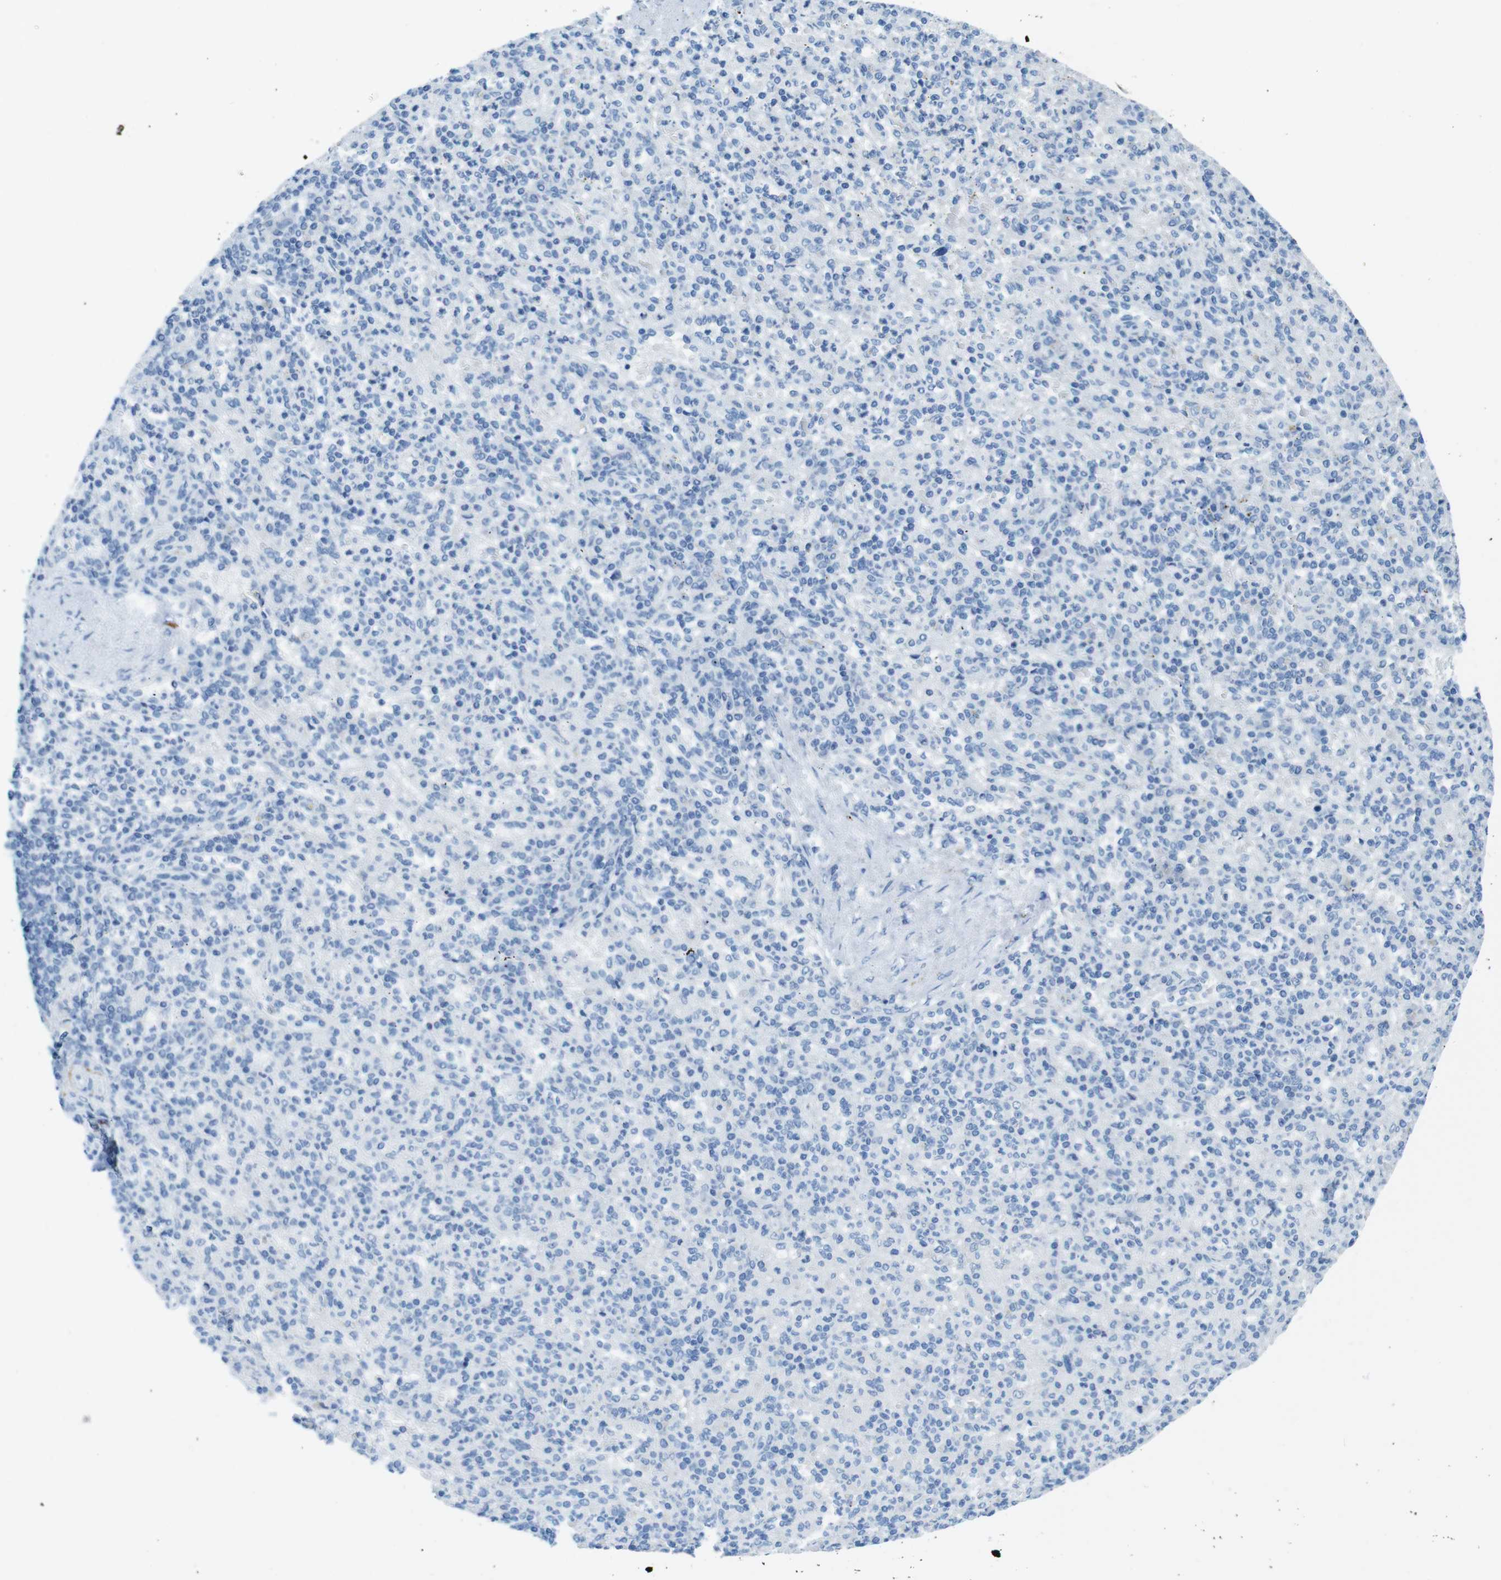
{"staining": {"intensity": "negative", "quantity": "none", "location": "none"}, "tissue": "spleen", "cell_type": "Cells in red pulp", "image_type": "normal", "snomed": [{"axis": "morphology", "description": "Normal tissue, NOS"}, {"axis": "topography", "description": "Spleen"}], "caption": "High power microscopy image of an IHC micrograph of unremarkable spleen, revealing no significant staining in cells in red pulp. (Brightfield microscopy of DAB (3,3'-diaminobenzidine) immunohistochemistry (IHC) at high magnification).", "gene": "GAP43", "patient": {"sex": "female", "age": 74}}